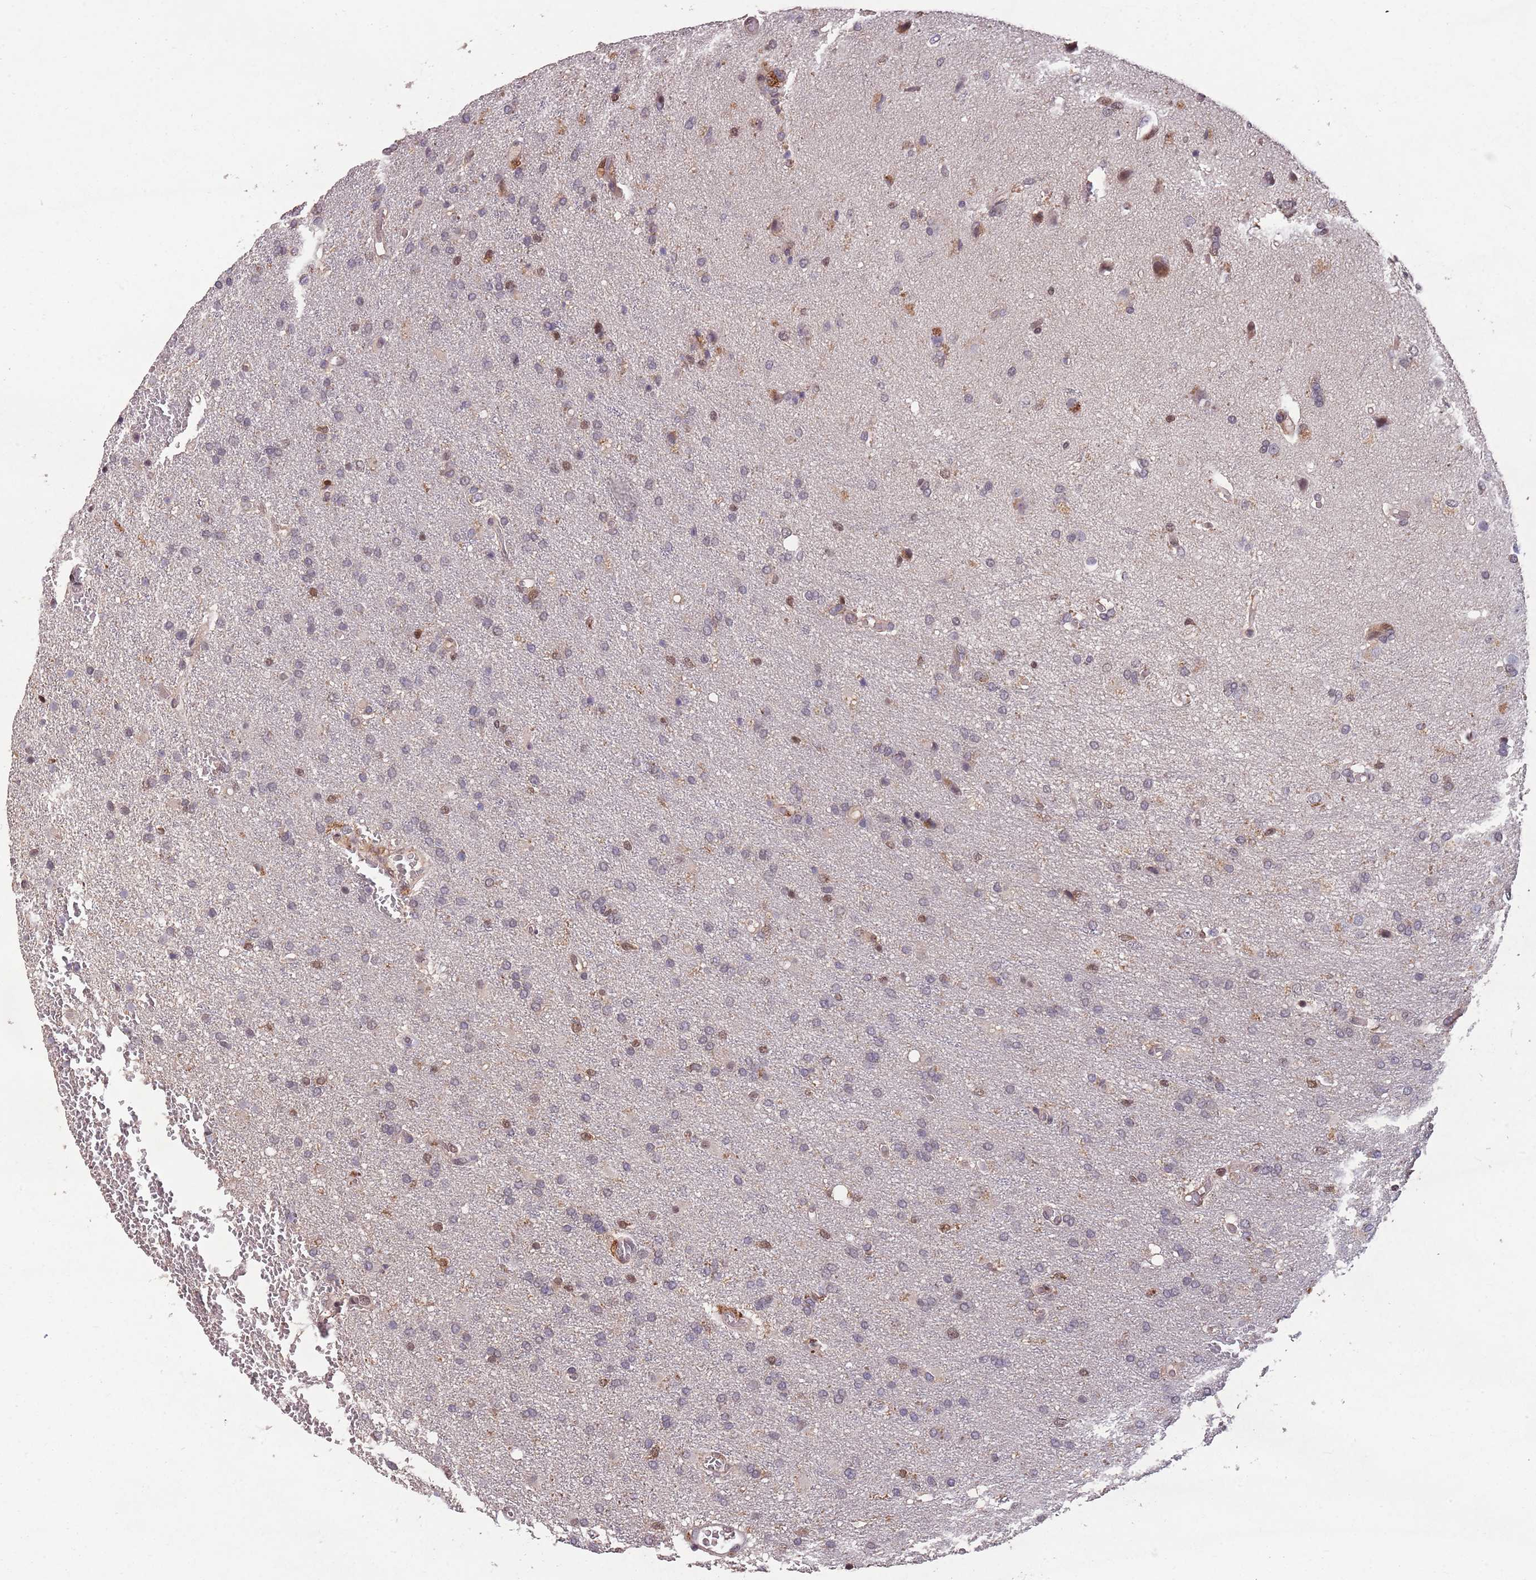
{"staining": {"intensity": "strong", "quantity": "<25%", "location": "cytoplasmic/membranous,nuclear"}, "tissue": "glioma", "cell_type": "Tumor cells", "image_type": "cancer", "snomed": [{"axis": "morphology", "description": "Glioma, malignant, High grade"}, {"axis": "topography", "description": "Brain"}], "caption": "Immunohistochemical staining of glioma shows medium levels of strong cytoplasmic/membranous and nuclear protein staining in approximately <25% of tumor cells.", "gene": "ZNF639", "patient": {"sex": "female", "age": 74}}